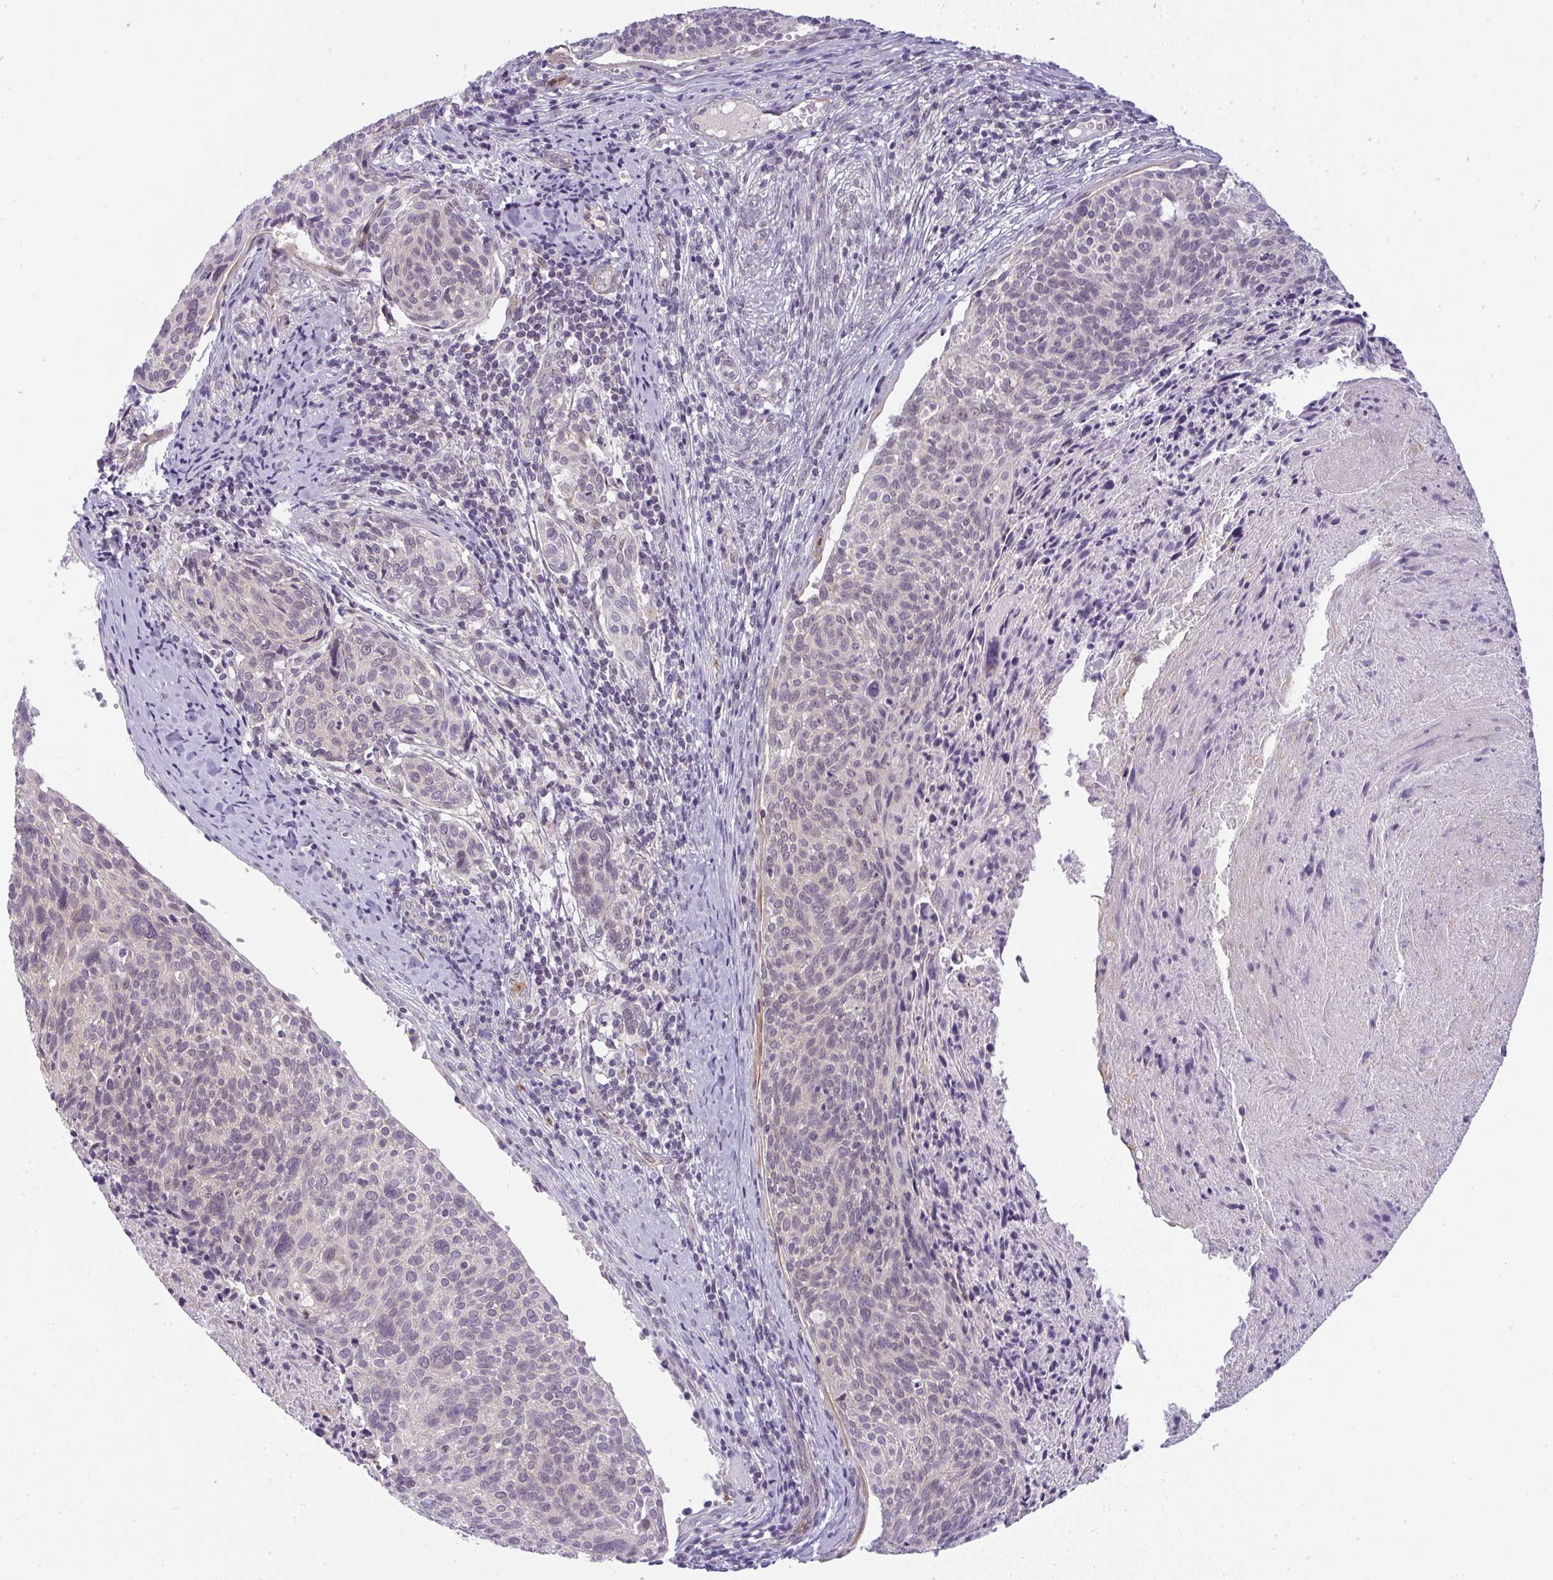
{"staining": {"intensity": "negative", "quantity": "none", "location": "none"}, "tissue": "cervical cancer", "cell_type": "Tumor cells", "image_type": "cancer", "snomed": [{"axis": "morphology", "description": "Squamous cell carcinoma, NOS"}, {"axis": "topography", "description": "Cervix"}], "caption": "This is a histopathology image of immunohistochemistry (IHC) staining of squamous cell carcinoma (cervical), which shows no positivity in tumor cells.", "gene": "DZIP1", "patient": {"sex": "female", "age": 49}}